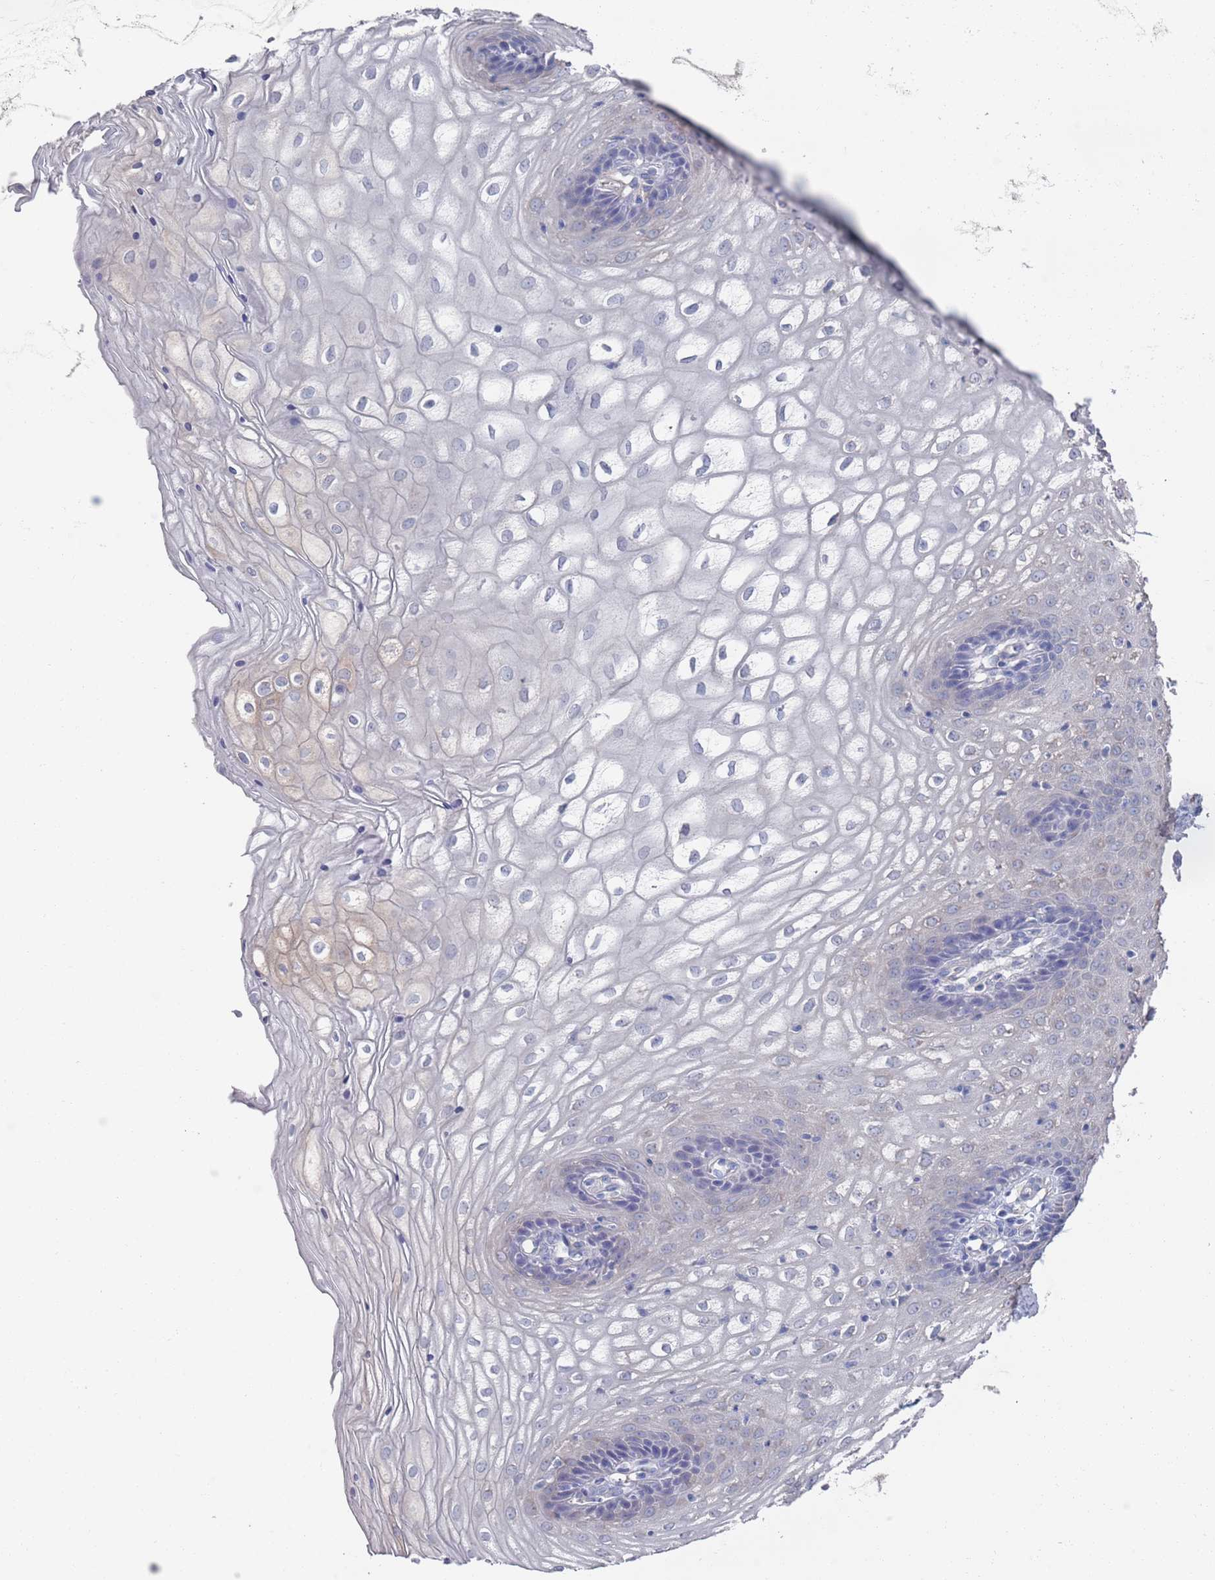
{"staining": {"intensity": "negative", "quantity": "none", "location": "none"}, "tissue": "vagina", "cell_type": "Squamous epithelial cells", "image_type": "normal", "snomed": [{"axis": "morphology", "description": "Normal tissue, NOS"}, {"axis": "topography", "description": "Vagina"}], "caption": "A photomicrograph of vagina stained for a protein reveals no brown staining in squamous epithelial cells. (DAB immunohistochemistry, high magnification).", "gene": "TMCO3", "patient": {"sex": "female", "age": 34}}